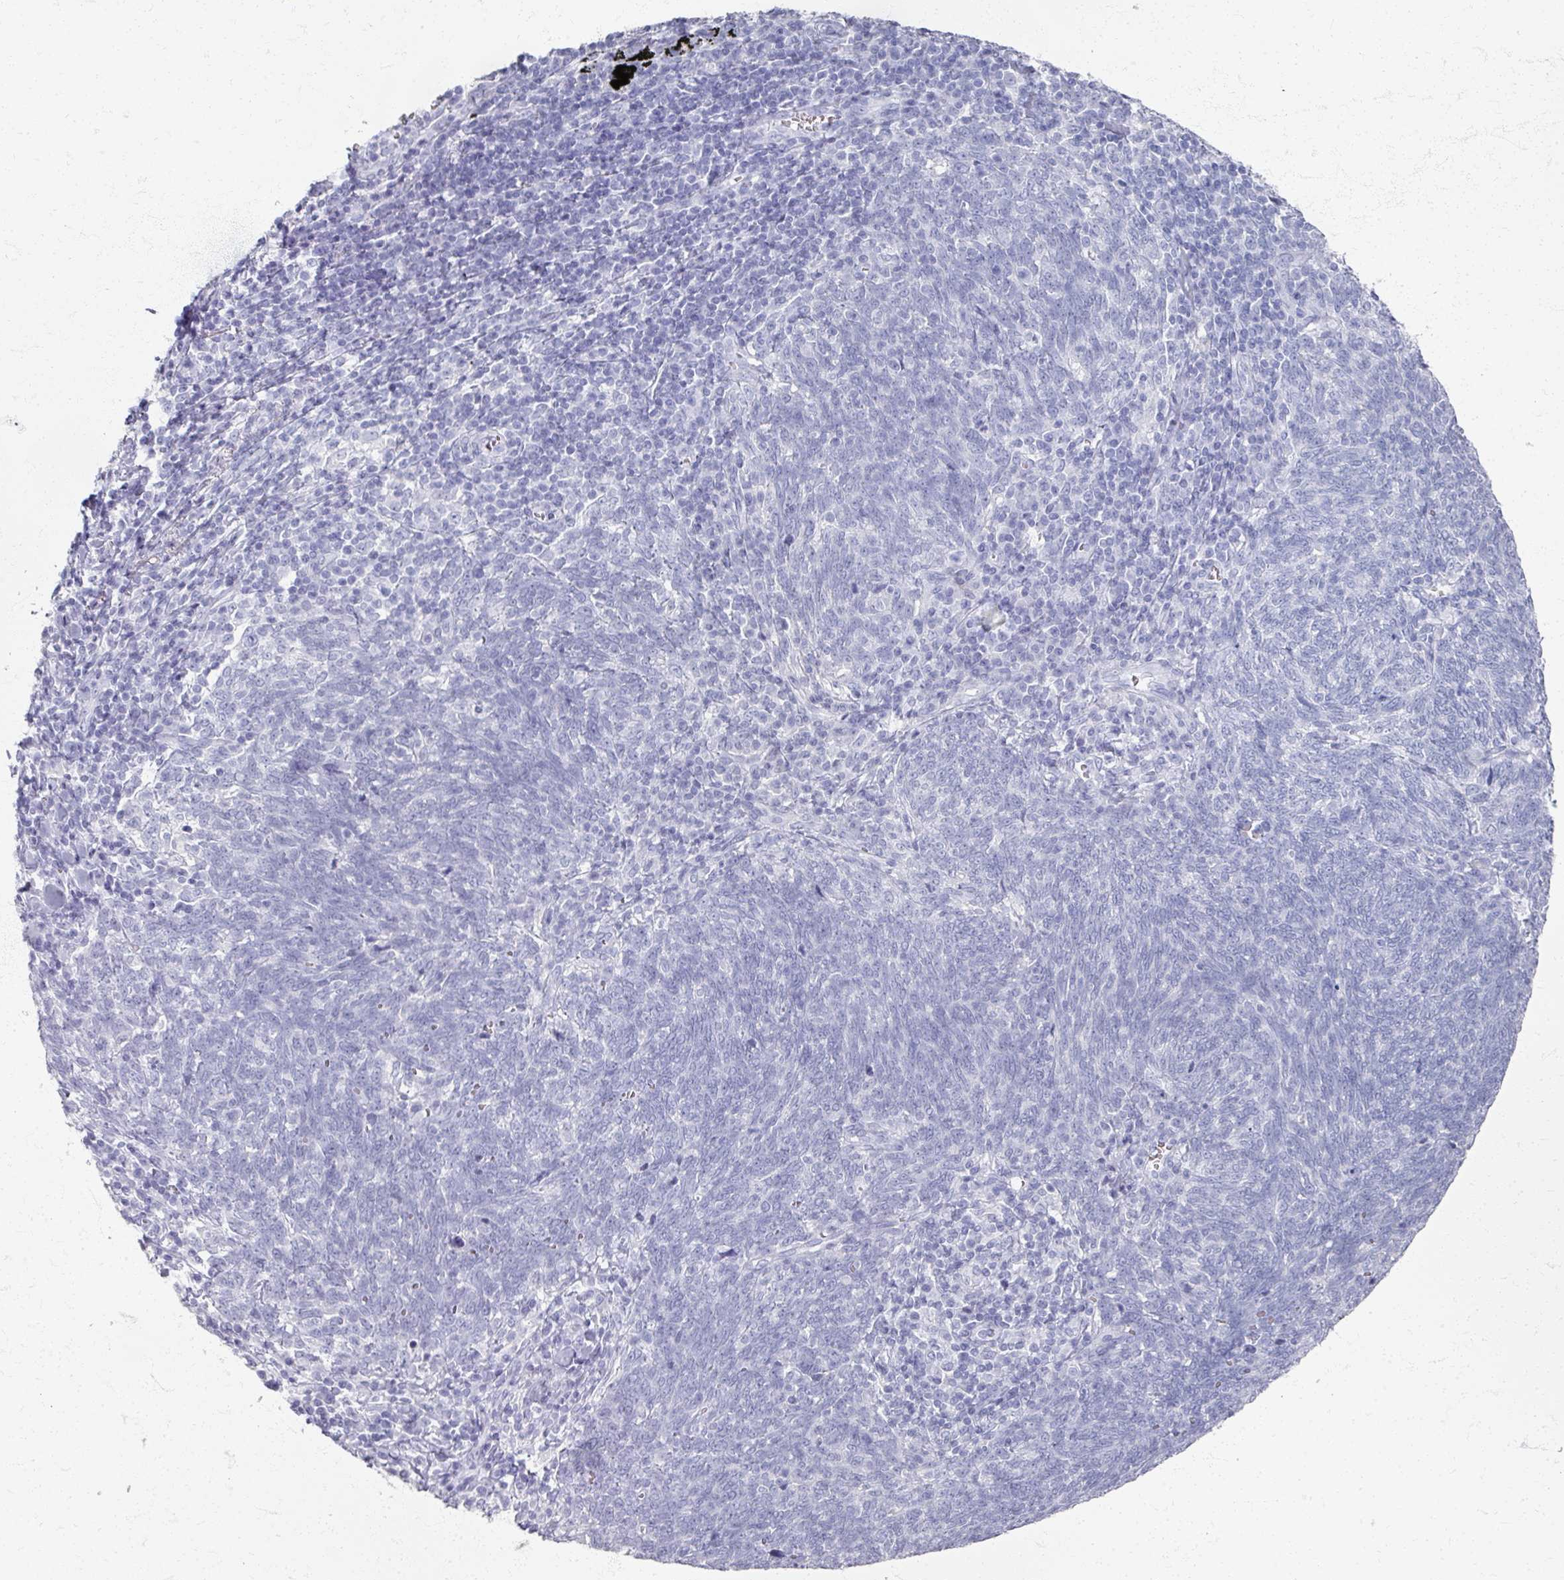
{"staining": {"intensity": "negative", "quantity": "none", "location": "none"}, "tissue": "lung cancer", "cell_type": "Tumor cells", "image_type": "cancer", "snomed": [{"axis": "morphology", "description": "Squamous cell carcinoma, NOS"}, {"axis": "topography", "description": "Lung"}], "caption": "Immunohistochemistry histopathology image of neoplastic tissue: lung squamous cell carcinoma stained with DAB (3,3'-diaminobenzidine) demonstrates no significant protein staining in tumor cells. The staining is performed using DAB brown chromogen with nuclei counter-stained in using hematoxylin.", "gene": "PSKH1", "patient": {"sex": "female", "age": 72}}